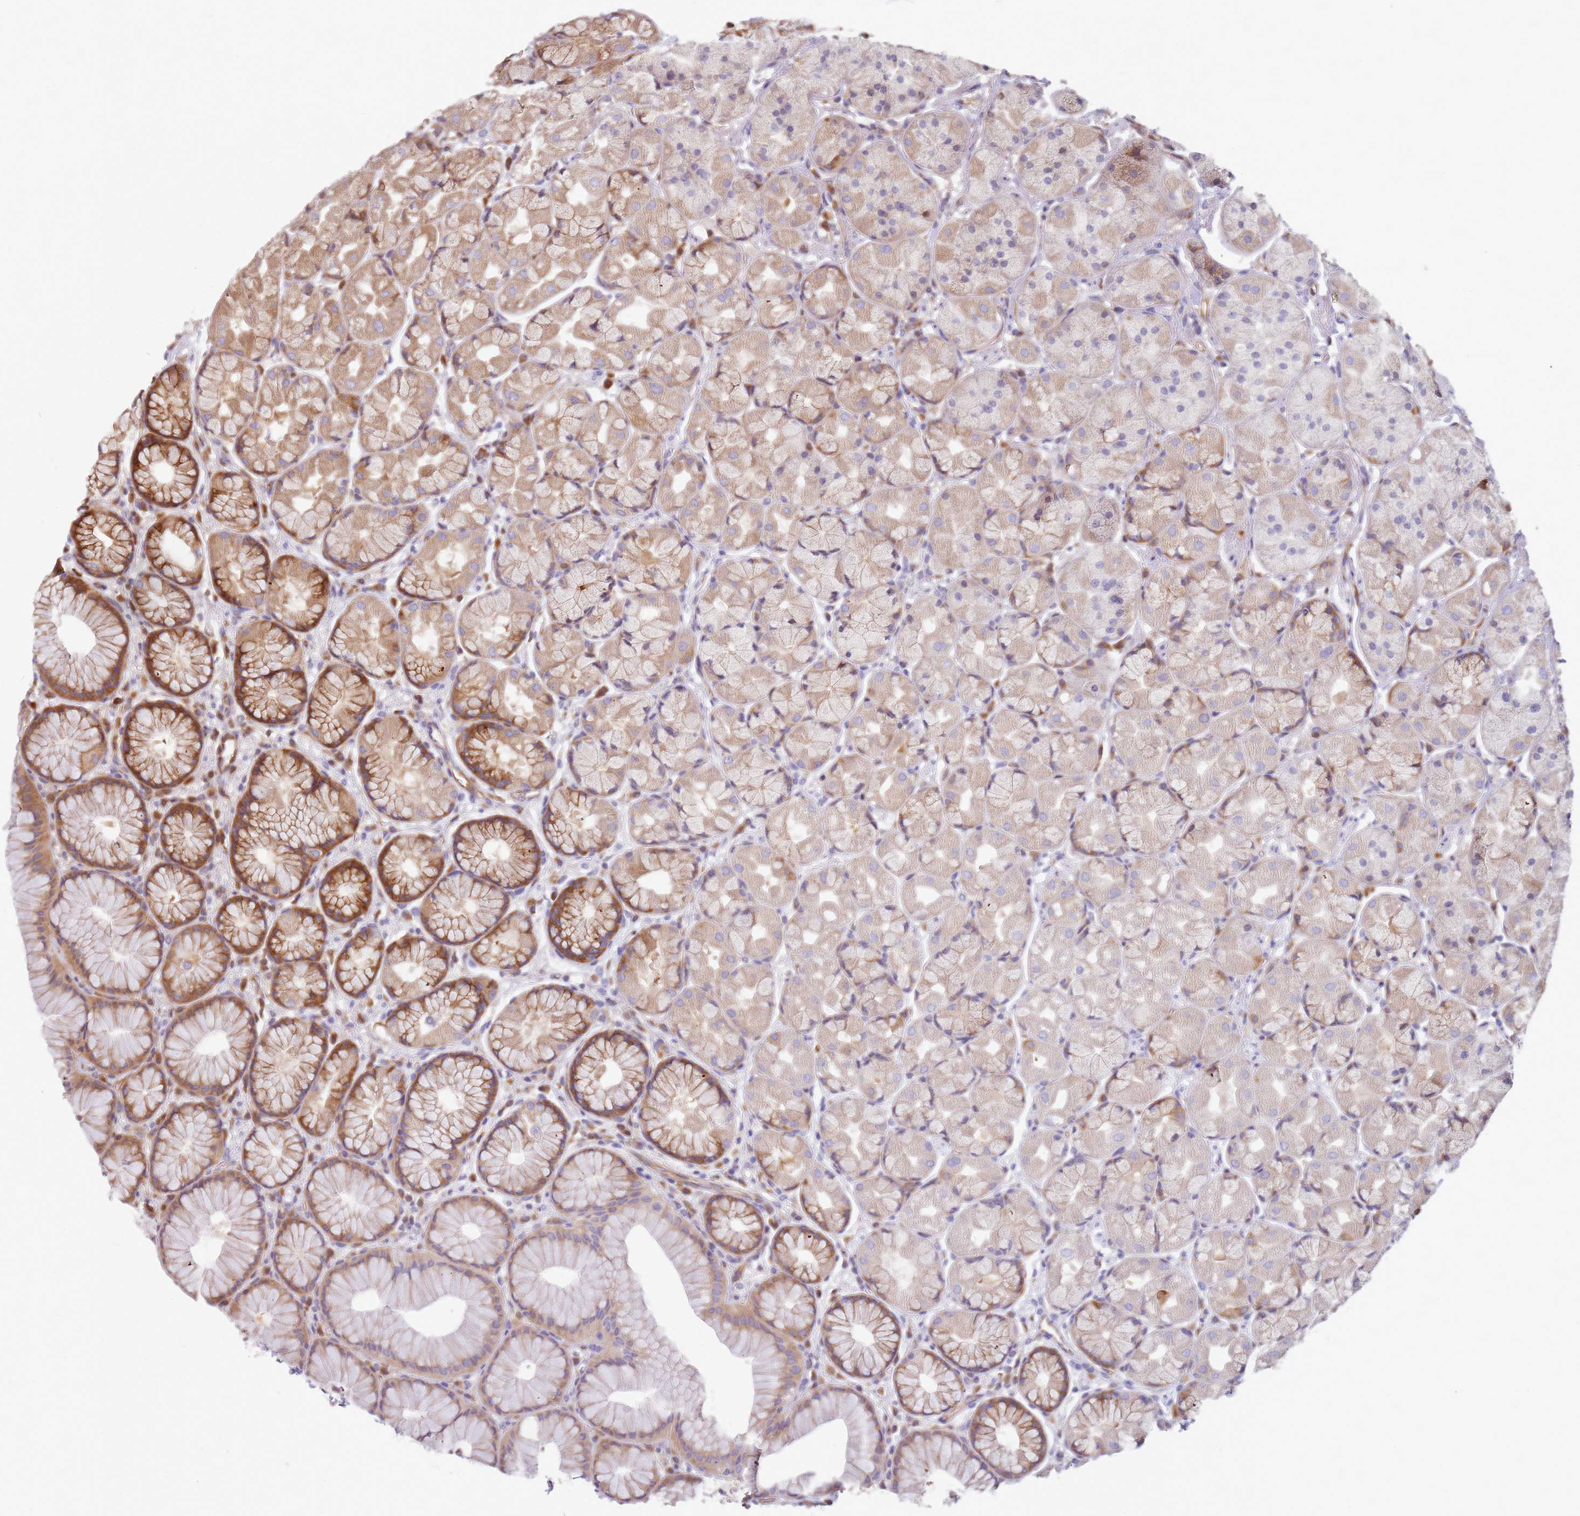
{"staining": {"intensity": "moderate", "quantity": "25%-75%", "location": "cytoplasmic/membranous"}, "tissue": "stomach", "cell_type": "Glandular cells", "image_type": "normal", "snomed": [{"axis": "morphology", "description": "Normal tissue, NOS"}, {"axis": "topography", "description": "Stomach"}], "caption": "This is a photomicrograph of immunohistochemistry (IHC) staining of normal stomach, which shows moderate expression in the cytoplasmic/membranous of glandular cells.", "gene": "HDX", "patient": {"sex": "male", "age": 57}}